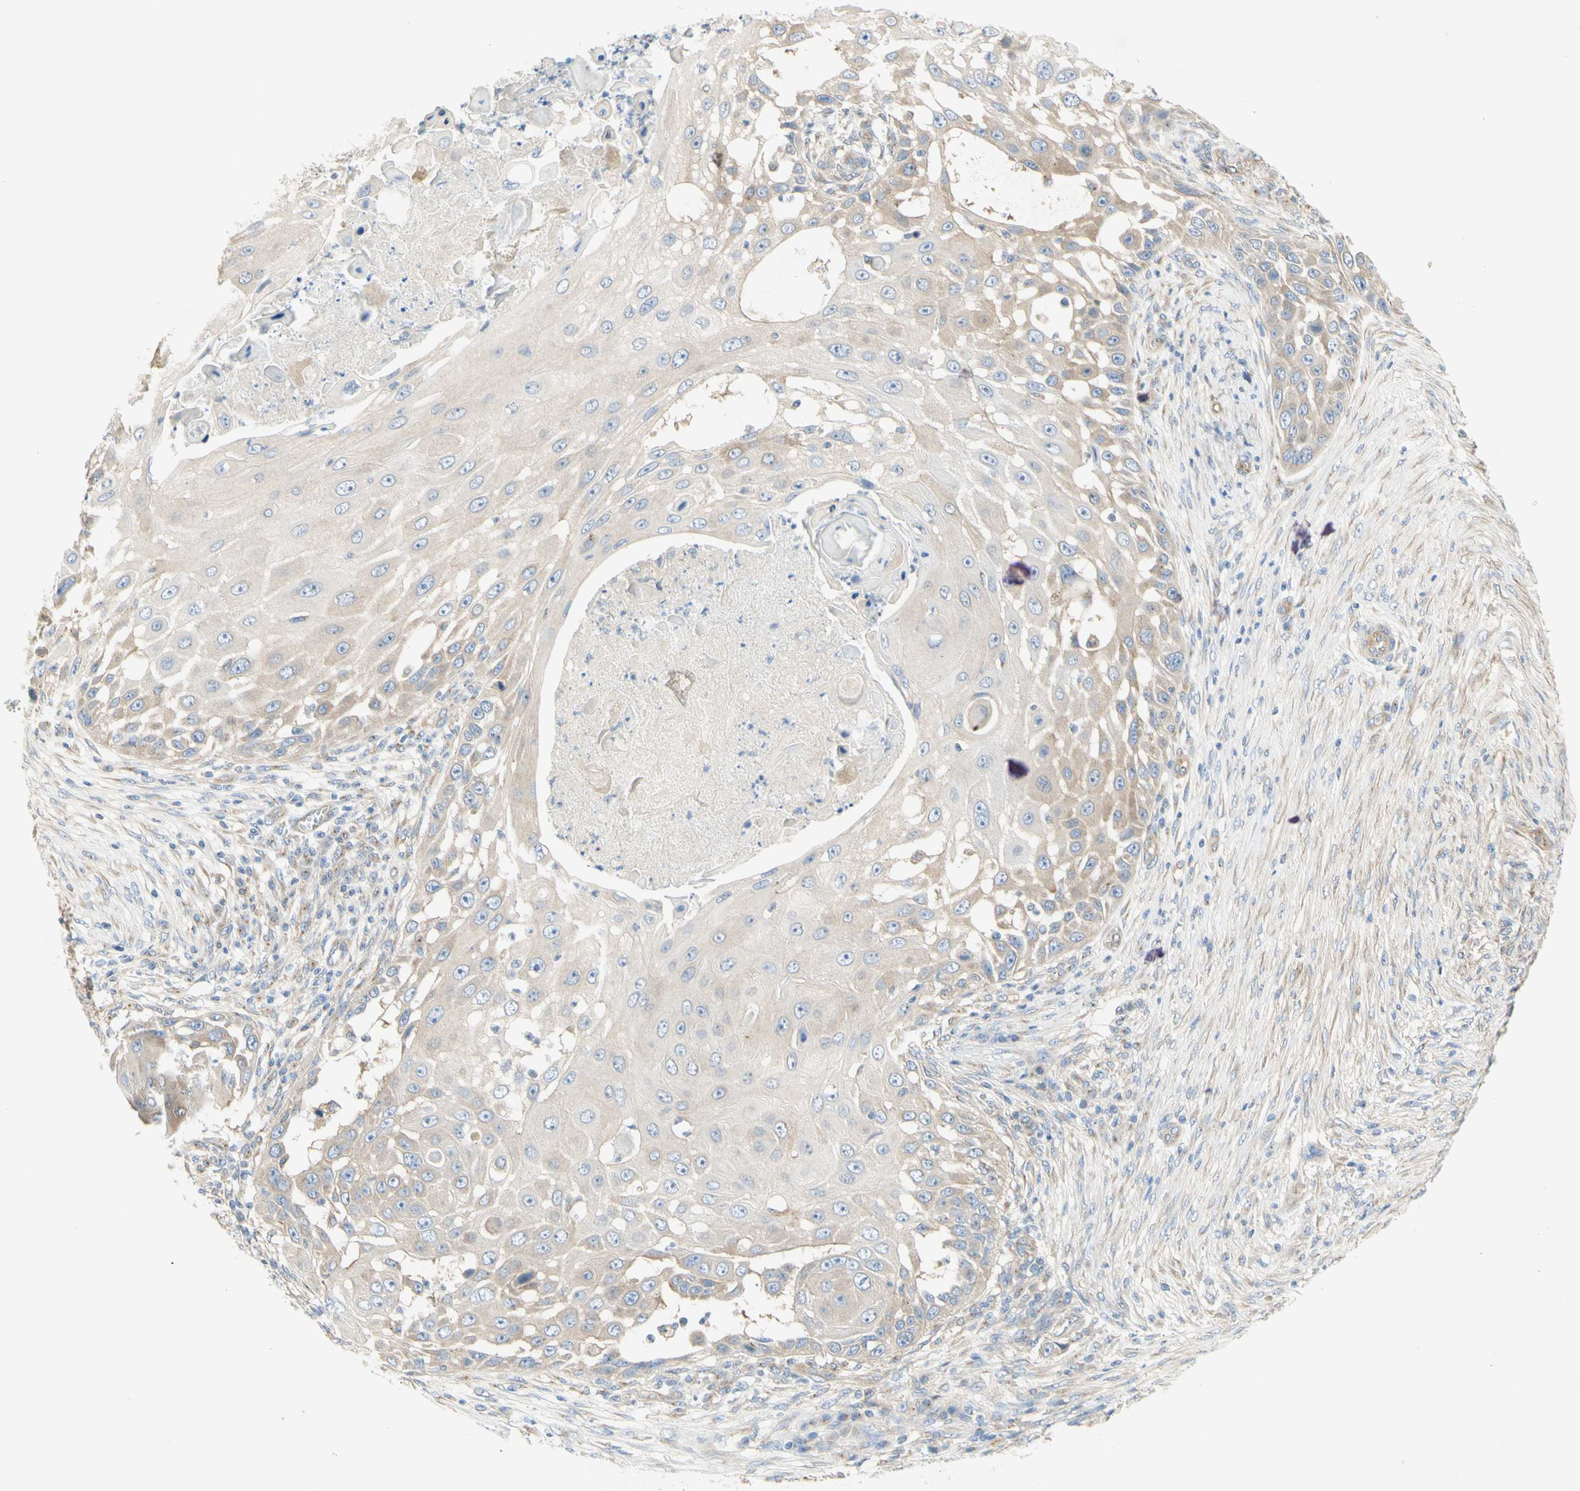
{"staining": {"intensity": "weak", "quantity": "25%-75%", "location": "cytoplasmic/membranous"}, "tissue": "skin cancer", "cell_type": "Tumor cells", "image_type": "cancer", "snomed": [{"axis": "morphology", "description": "Squamous cell carcinoma, NOS"}, {"axis": "topography", "description": "Skin"}], "caption": "The image reveals staining of skin cancer, revealing weak cytoplasmic/membranous protein positivity (brown color) within tumor cells.", "gene": "DYNC1H1", "patient": {"sex": "female", "age": 44}}